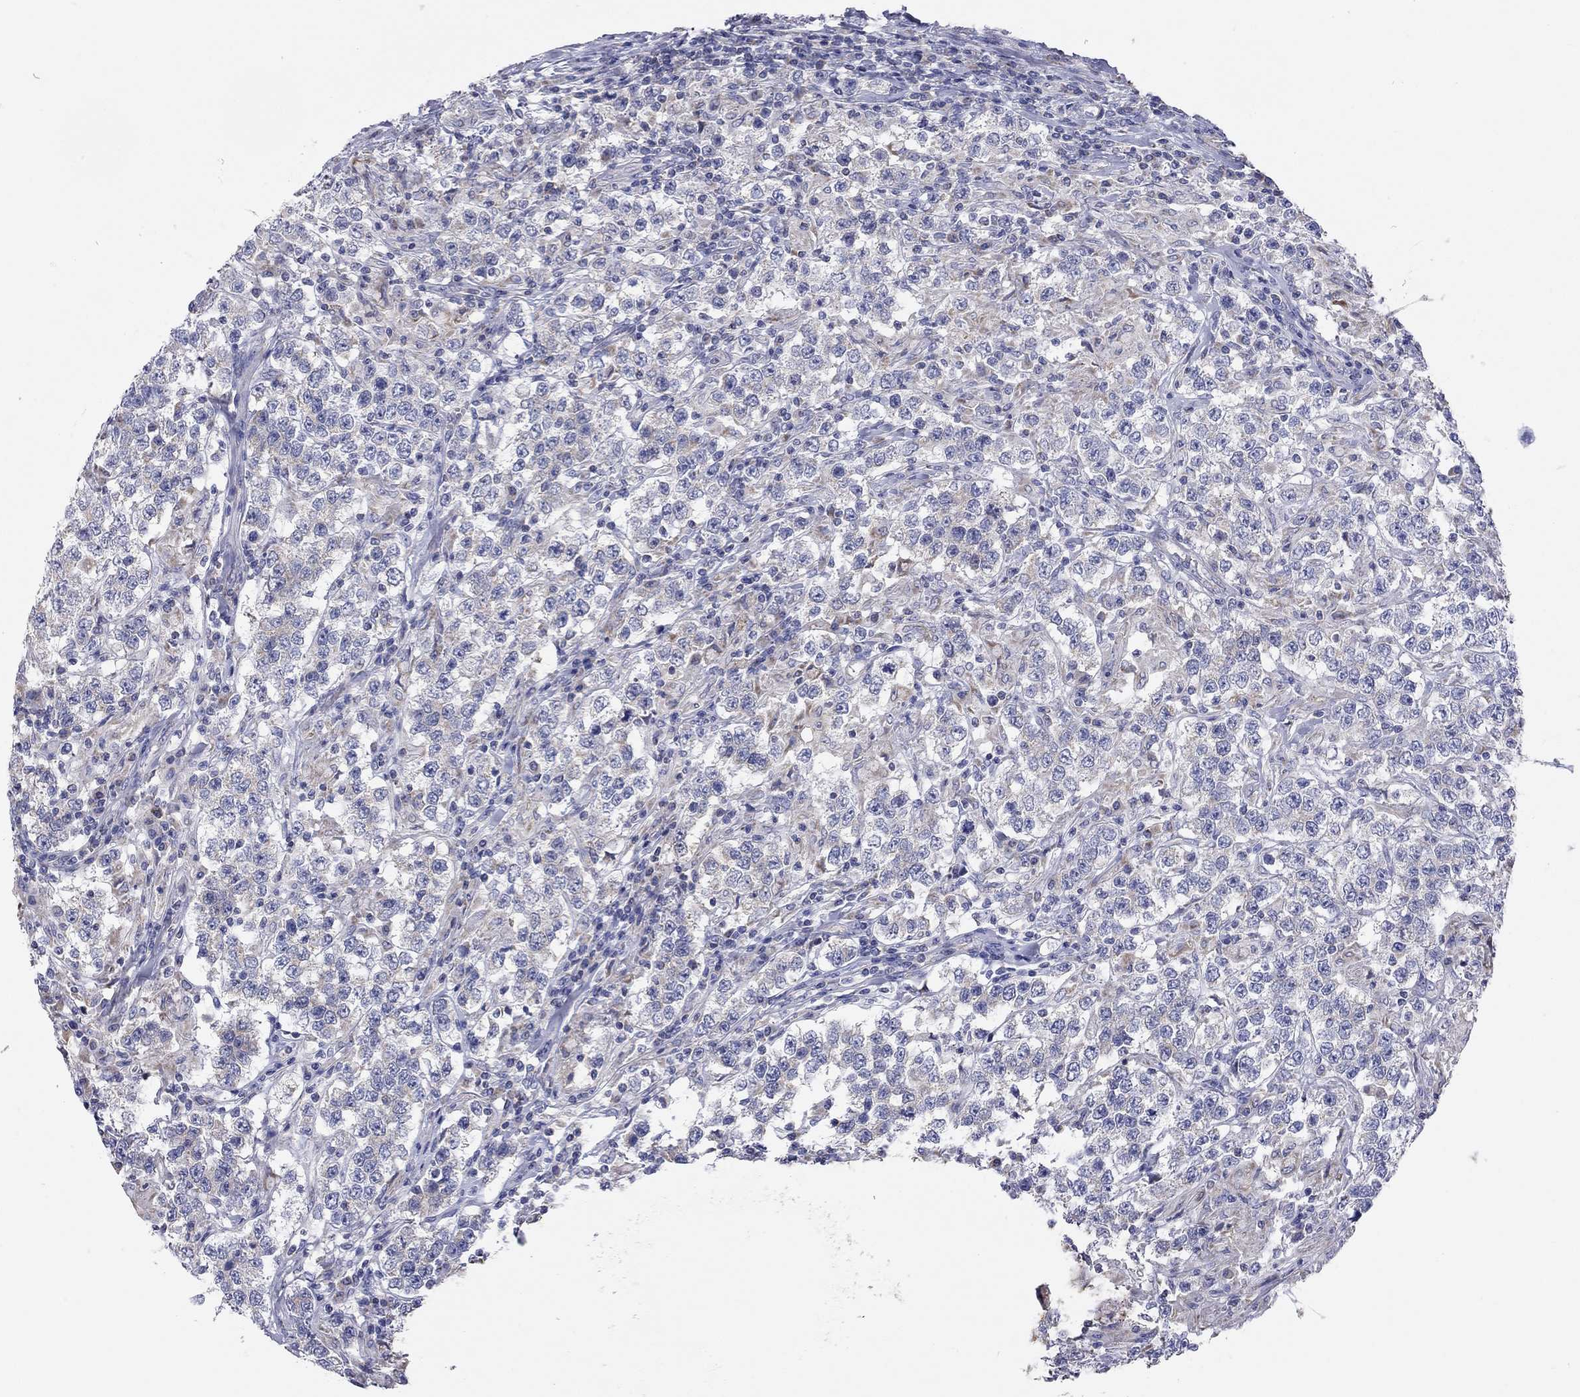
{"staining": {"intensity": "negative", "quantity": "none", "location": "none"}, "tissue": "testis cancer", "cell_type": "Tumor cells", "image_type": "cancer", "snomed": [{"axis": "morphology", "description": "Seminoma, NOS"}, {"axis": "morphology", "description": "Carcinoma, Embryonal, NOS"}, {"axis": "topography", "description": "Testis"}], "caption": "A micrograph of human testis cancer is negative for staining in tumor cells. (Immunohistochemistry (ihc), brightfield microscopy, high magnification).", "gene": "RCAN1", "patient": {"sex": "male", "age": 41}}